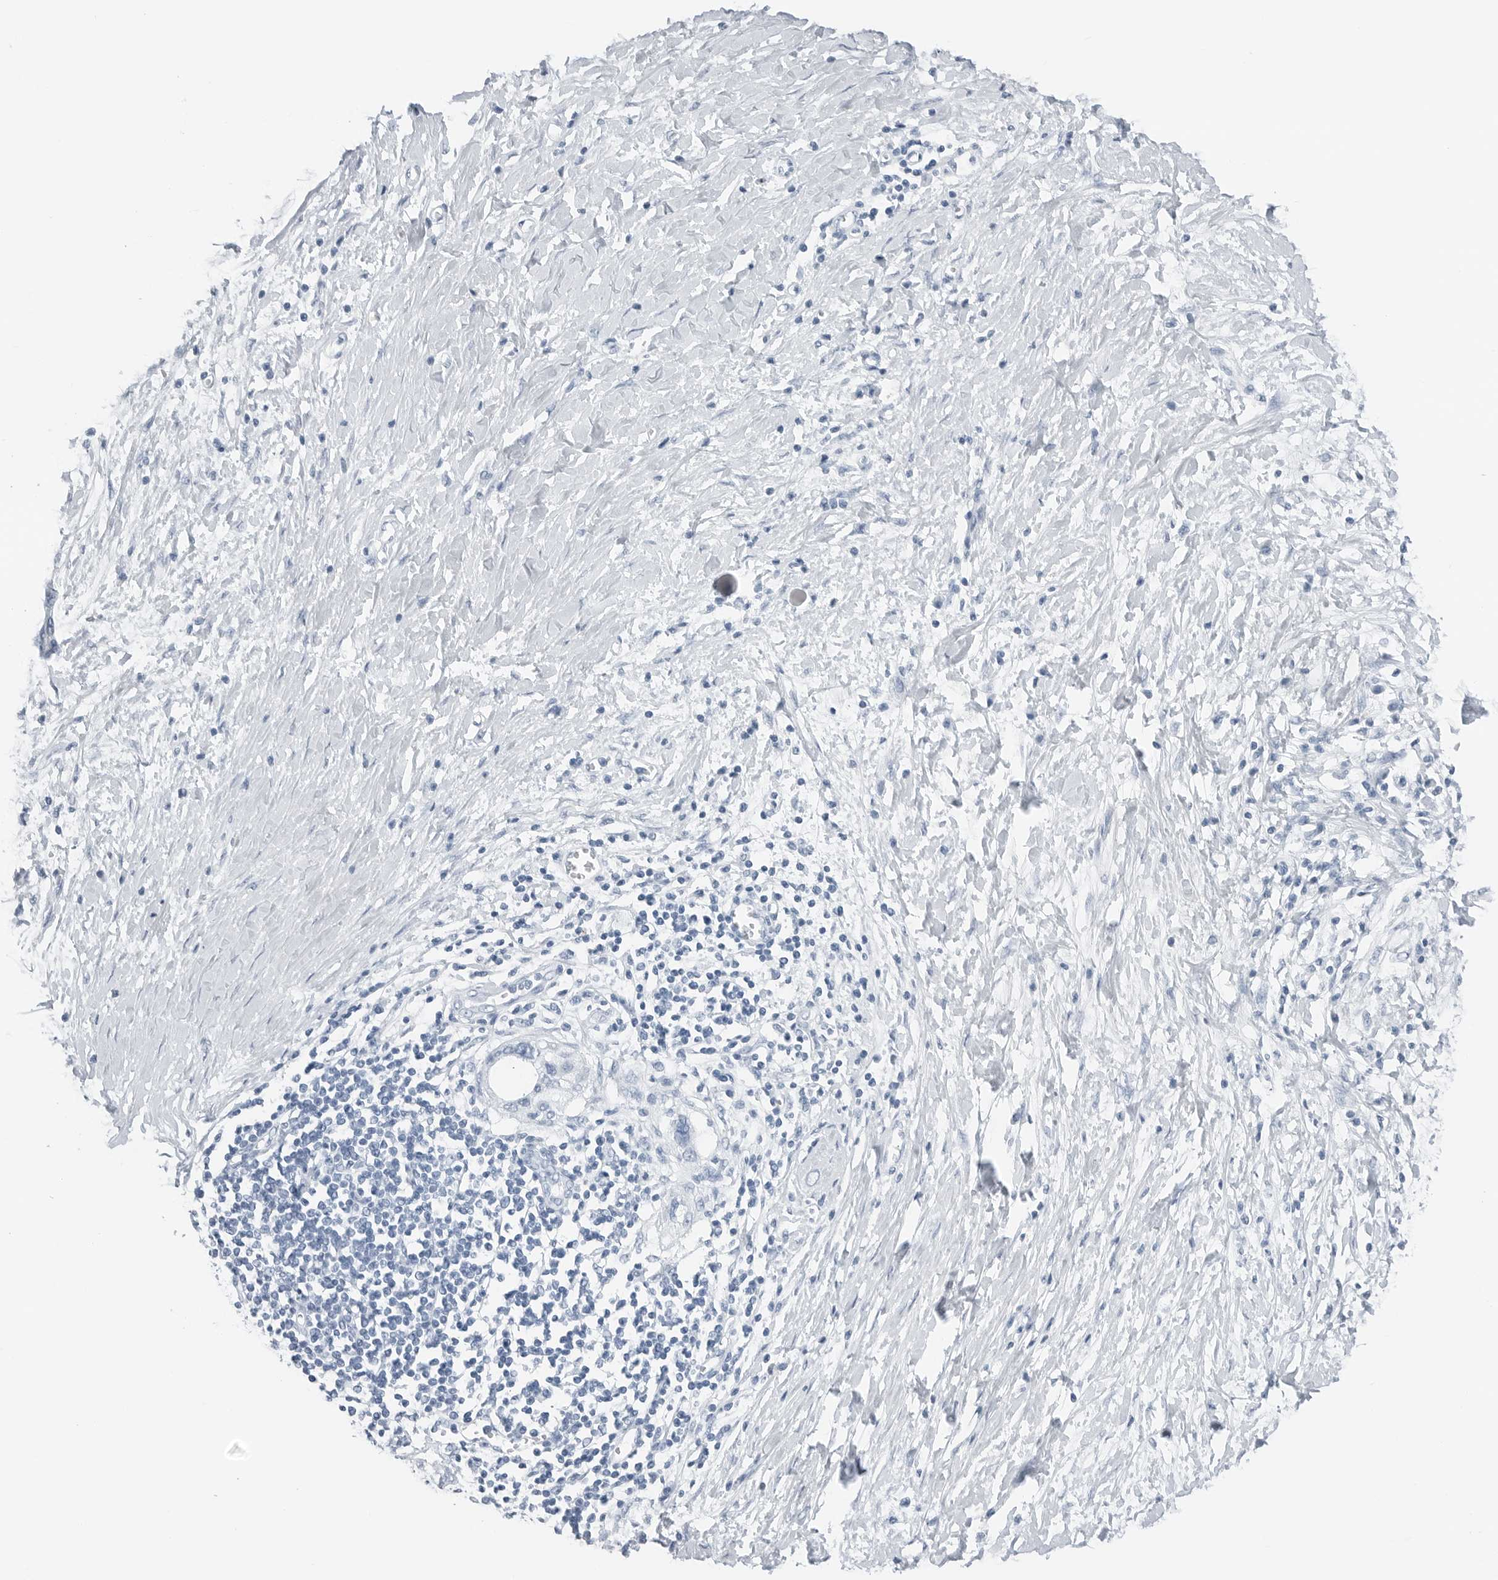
{"staining": {"intensity": "negative", "quantity": "none", "location": "none"}, "tissue": "pancreatic cancer", "cell_type": "Tumor cells", "image_type": "cancer", "snomed": [{"axis": "morphology", "description": "Normal tissue, NOS"}, {"axis": "morphology", "description": "Adenocarcinoma, NOS"}, {"axis": "topography", "description": "Pancreas"}, {"axis": "topography", "description": "Peripheral nerve tissue"}], "caption": "Histopathology image shows no protein staining in tumor cells of pancreatic adenocarcinoma tissue.", "gene": "SLPI", "patient": {"sex": "male", "age": 59}}